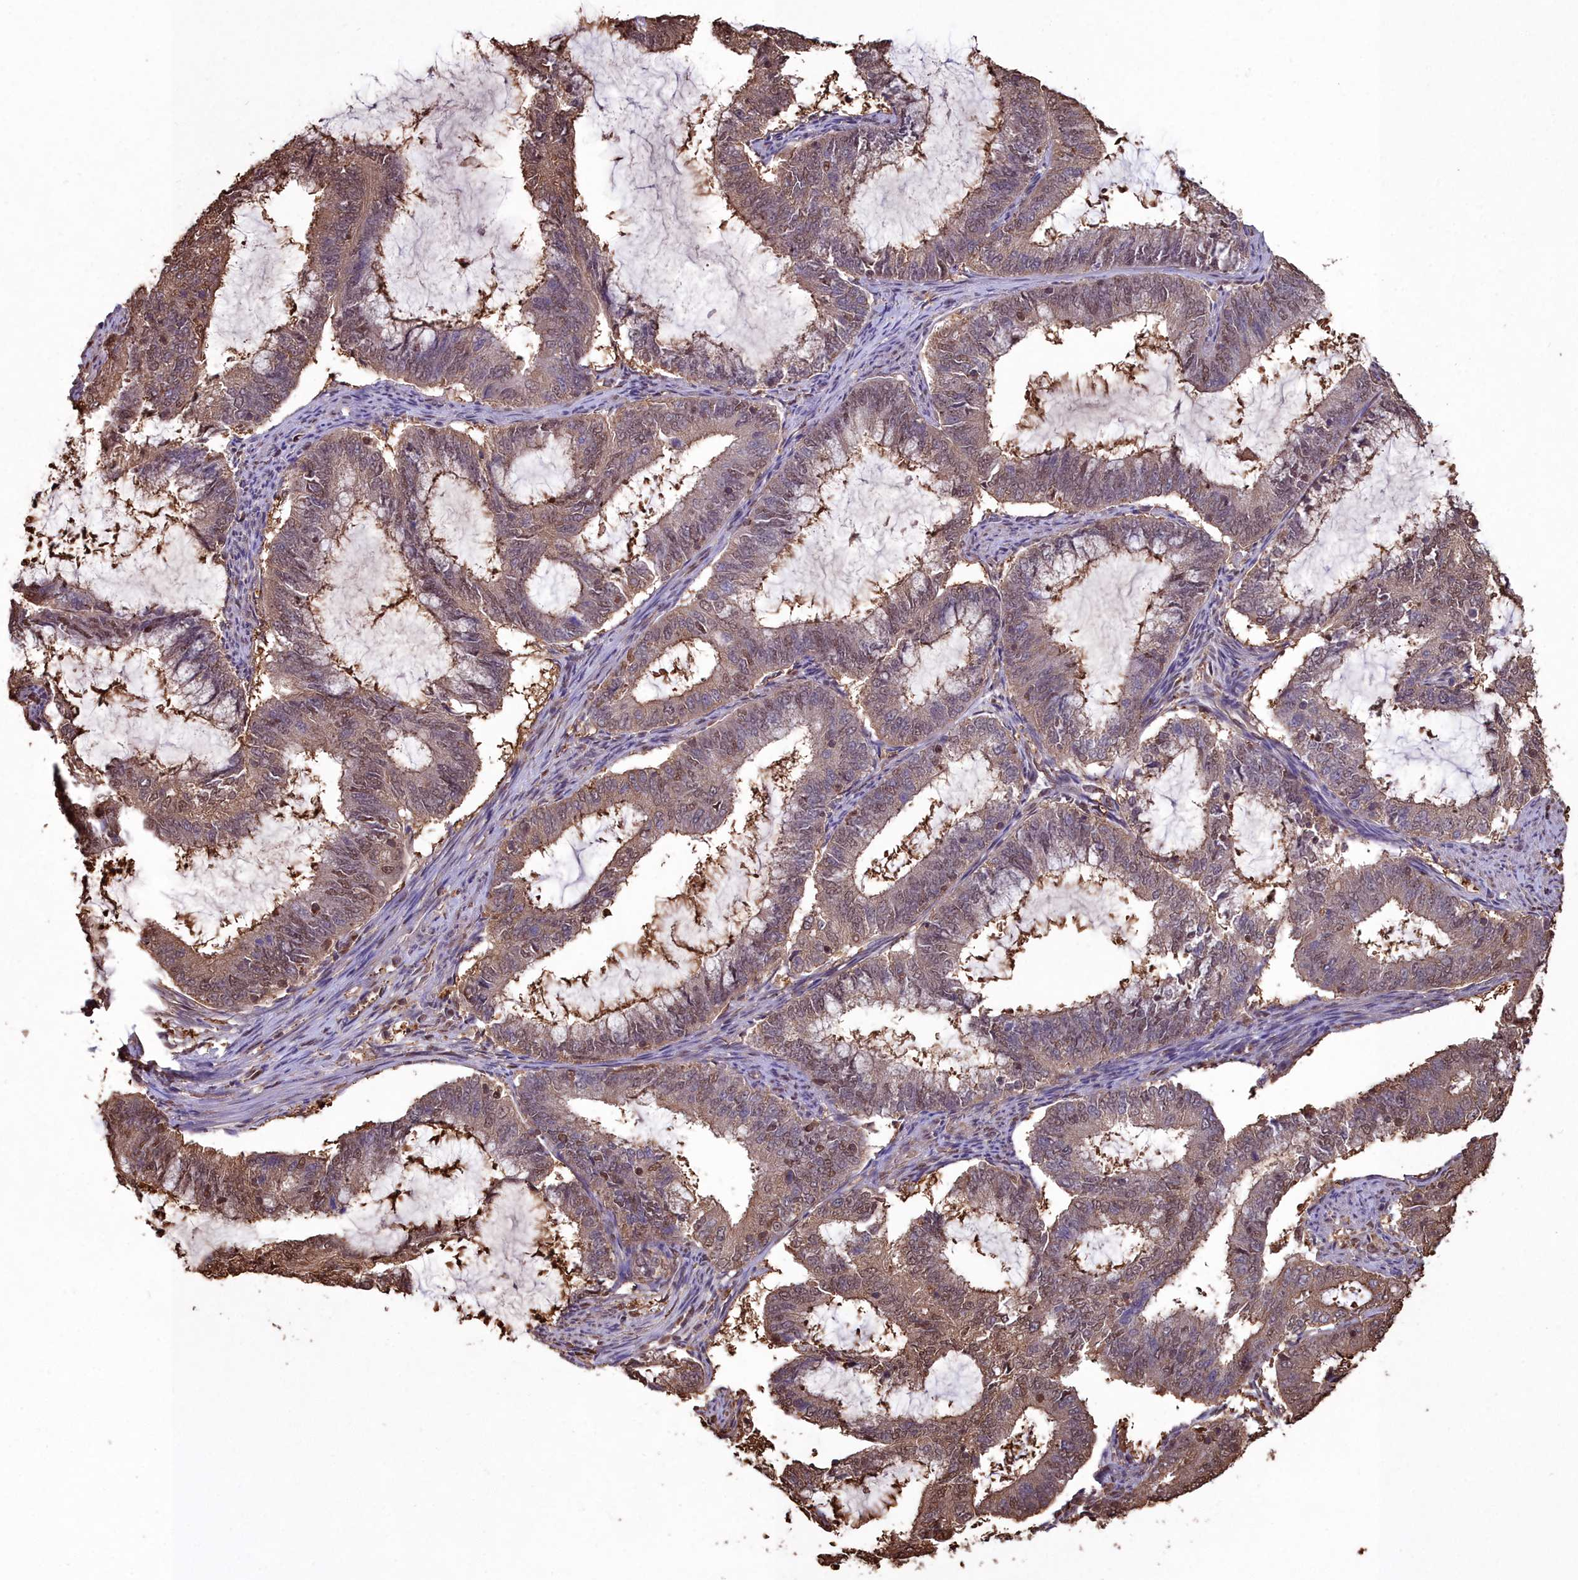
{"staining": {"intensity": "moderate", "quantity": ">75%", "location": "cytoplasmic/membranous,nuclear"}, "tissue": "endometrial cancer", "cell_type": "Tumor cells", "image_type": "cancer", "snomed": [{"axis": "morphology", "description": "Adenocarcinoma, NOS"}, {"axis": "topography", "description": "Endometrium"}], "caption": "High-power microscopy captured an immunohistochemistry image of adenocarcinoma (endometrial), revealing moderate cytoplasmic/membranous and nuclear staining in approximately >75% of tumor cells.", "gene": "GAPDH", "patient": {"sex": "female", "age": 51}}